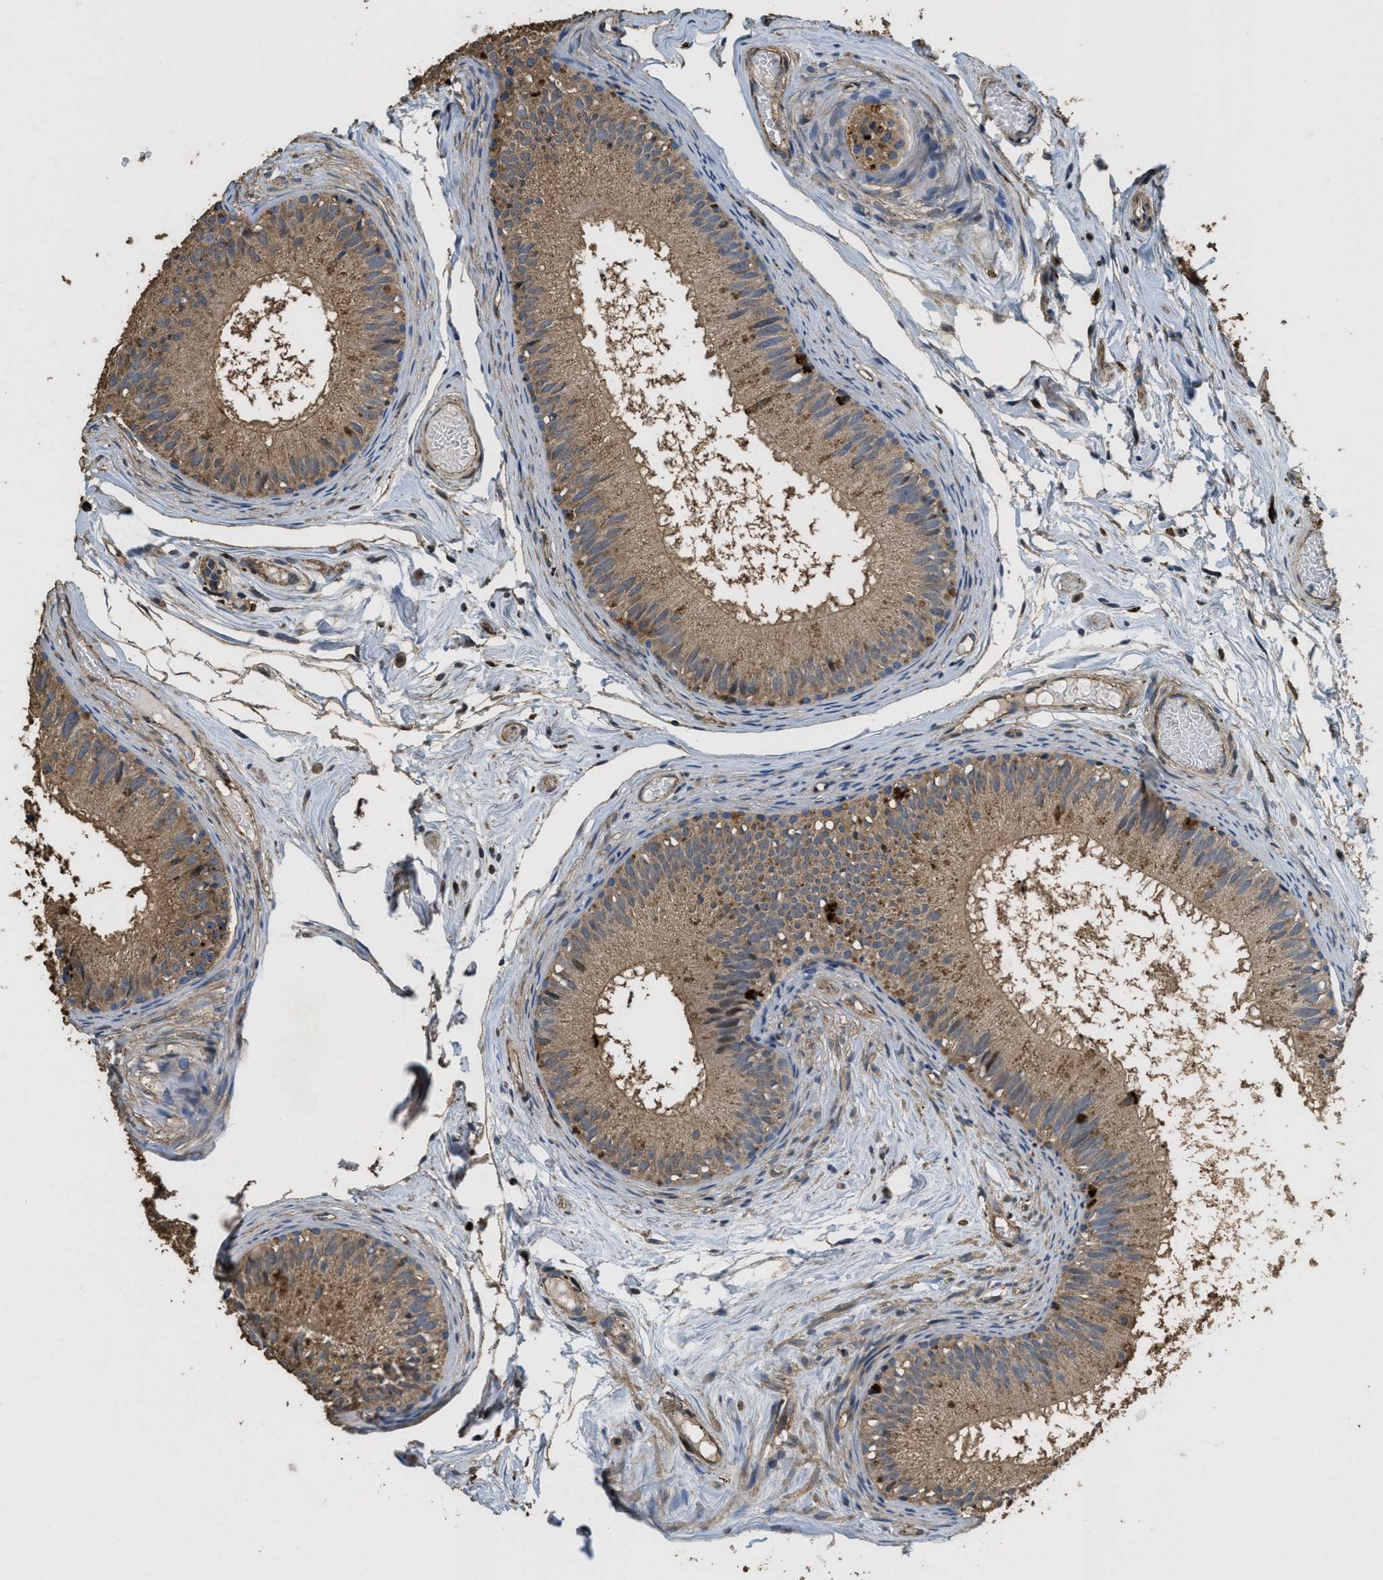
{"staining": {"intensity": "moderate", "quantity": ">75%", "location": "cytoplasmic/membranous"}, "tissue": "epididymis", "cell_type": "Glandular cells", "image_type": "normal", "snomed": [{"axis": "morphology", "description": "Normal tissue, NOS"}, {"axis": "topography", "description": "Epididymis"}], "caption": "IHC histopathology image of benign human epididymis stained for a protein (brown), which exhibits medium levels of moderate cytoplasmic/membranous staining in about >75% of glandular cells.", "gene": "BMPR2", "patient": {"sex": "male", "age": 46}}